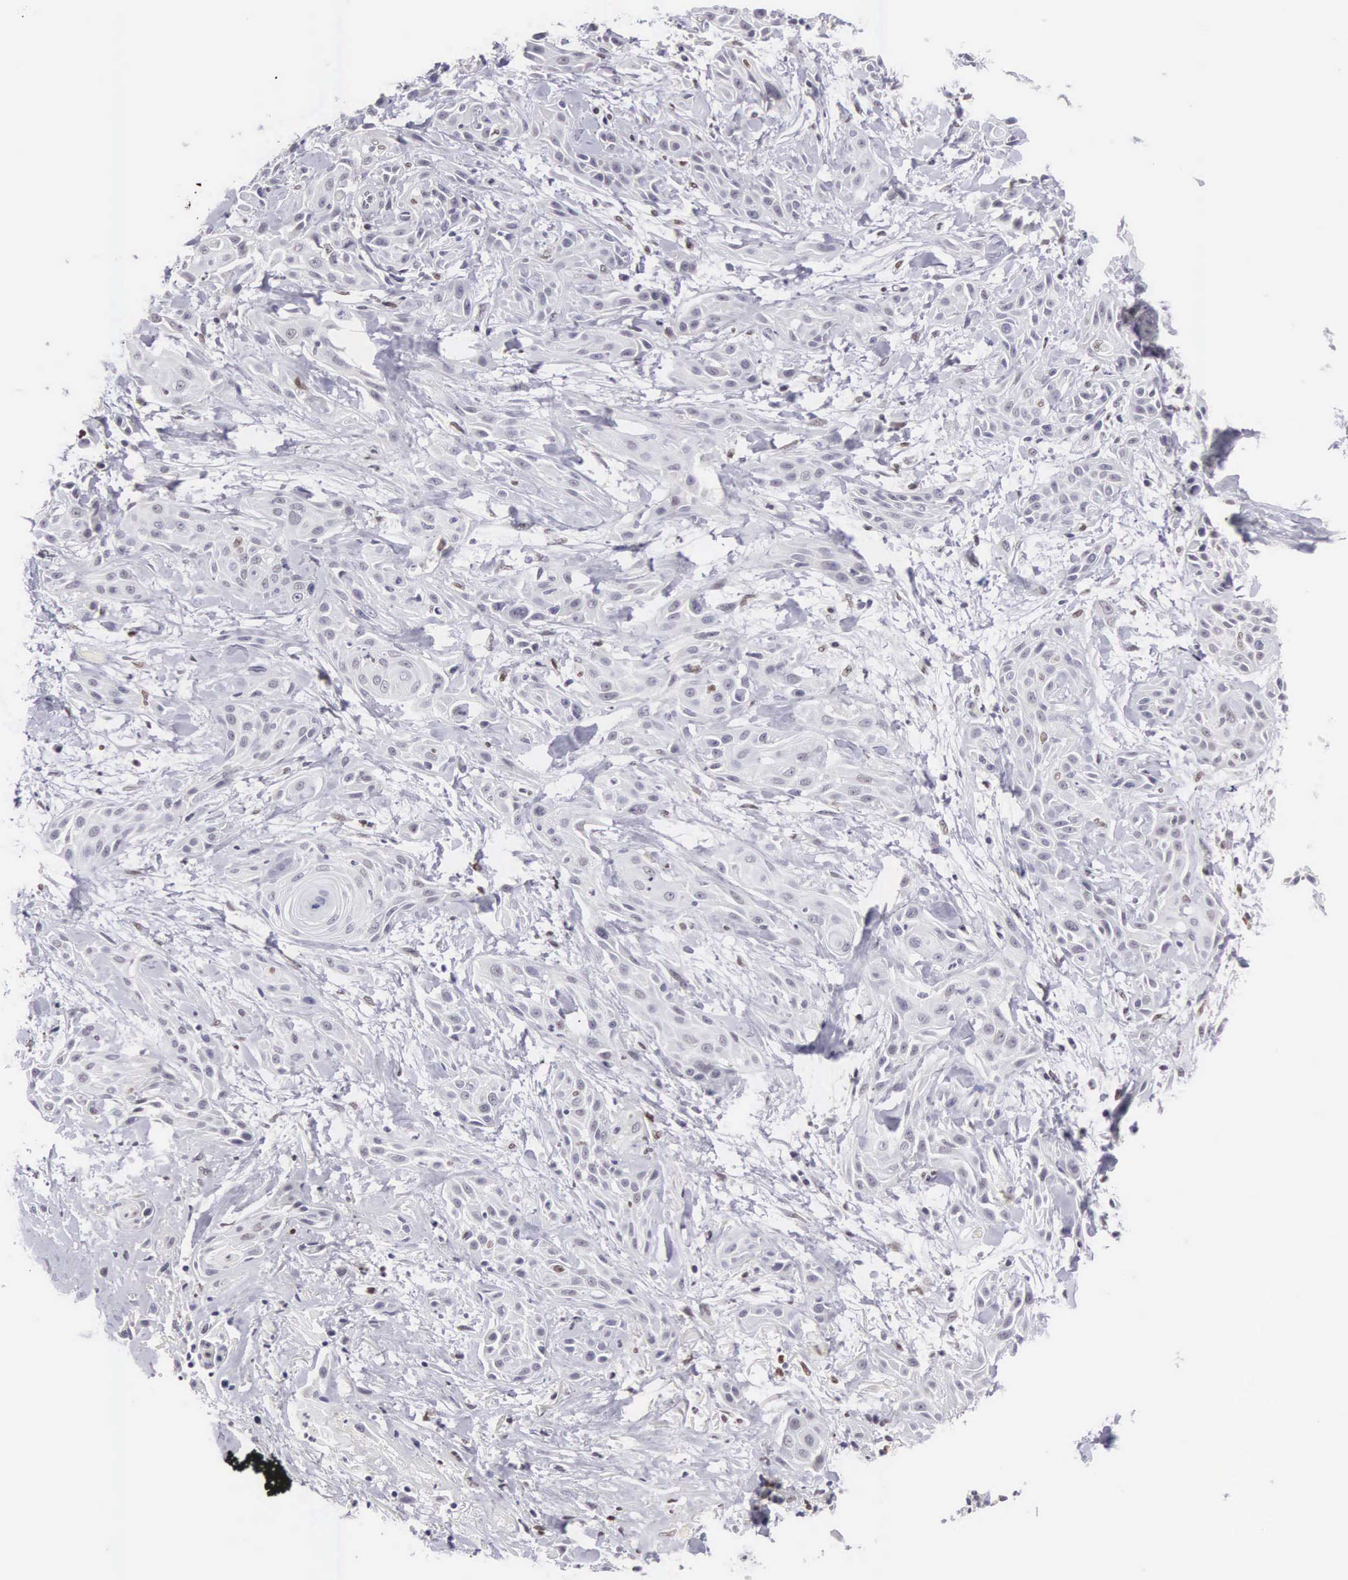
{"staining": {"intensity": "negative", "quantity": "none", "location": "none"}, "tissue": "skin cancer", "cell_type": "Tumor cells", "image_type": "cancer", "snomed": [{"axis": "morphology", "description": "Squamous cell carcinoma, NOS"}, {"axis": "topography", "description": "Skin"}, {"axis": "topography", "description": "Anal"}], "caption": "This is an immunohistochemistry (IHC) photomicrograph of human skin cancer (squamous cell carcinoma). There is no positivity in tumor cells.", "gene": "ETV6", "patient": {"sex": "male", "age": 64}}